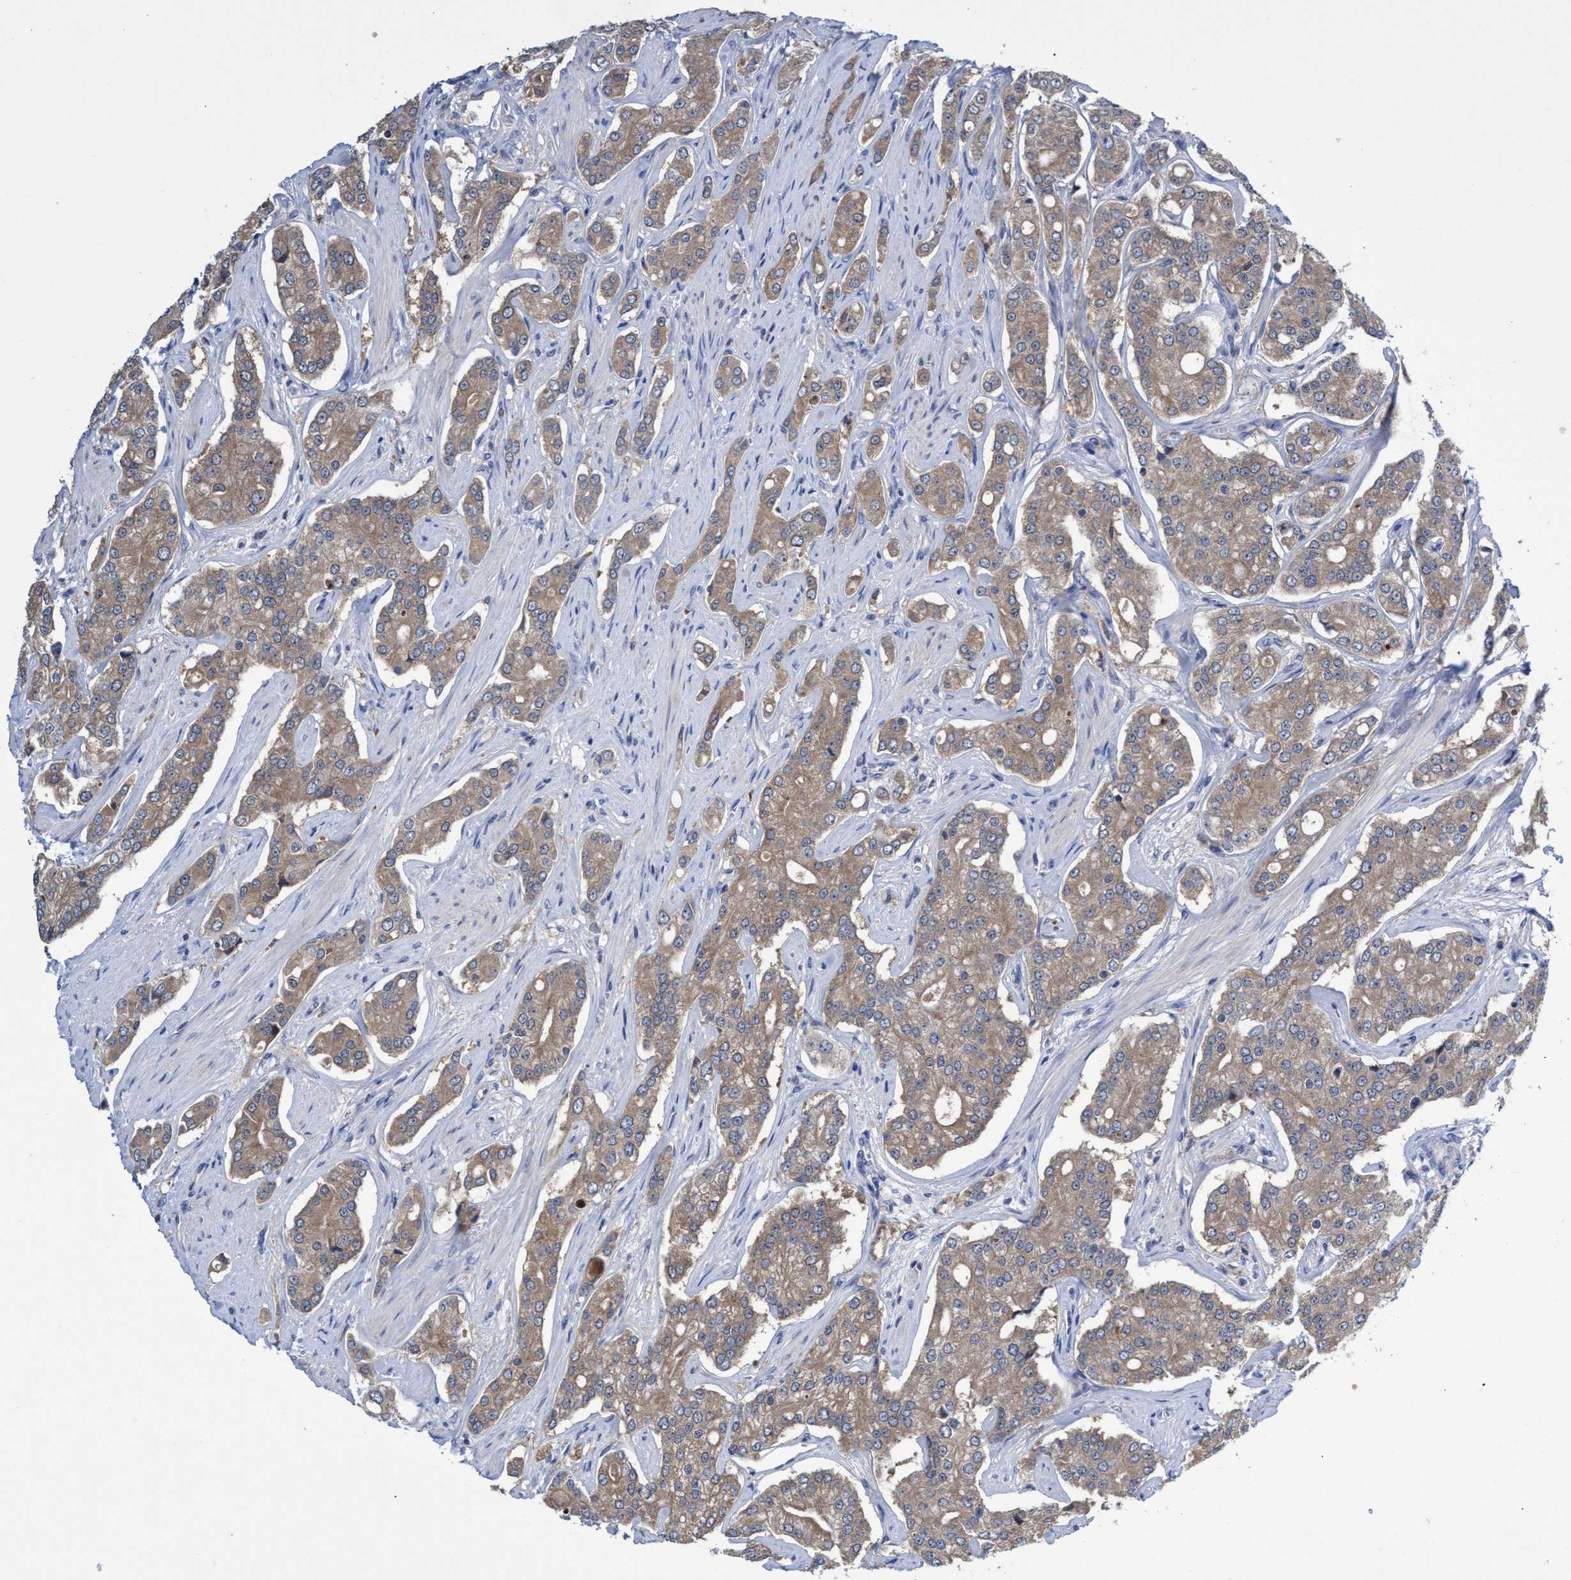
{"staining": {"intensity": "weak", "quantity": ">75%", "location": "cytoplasmic/membranous"}, "tissue": "prostate cancer", "cell_type": "Tumor cells", "image_type": "cancer", "snomed": [{"axis": "morphology", "description": "Adenocarcinoma, High grade"}, {"axis": "topography", "description": "Prostate"}], "caption": "Prostate cancer stained with DAB IHC exhibits low levels of weak cytoplasmic/membranous expression in about >75% of tumor cells. (DAB = brown stain, brightfield microscopy at high magnification).", "gene": "SVEP1", "patient": {"sex": "male", "age": 71}}